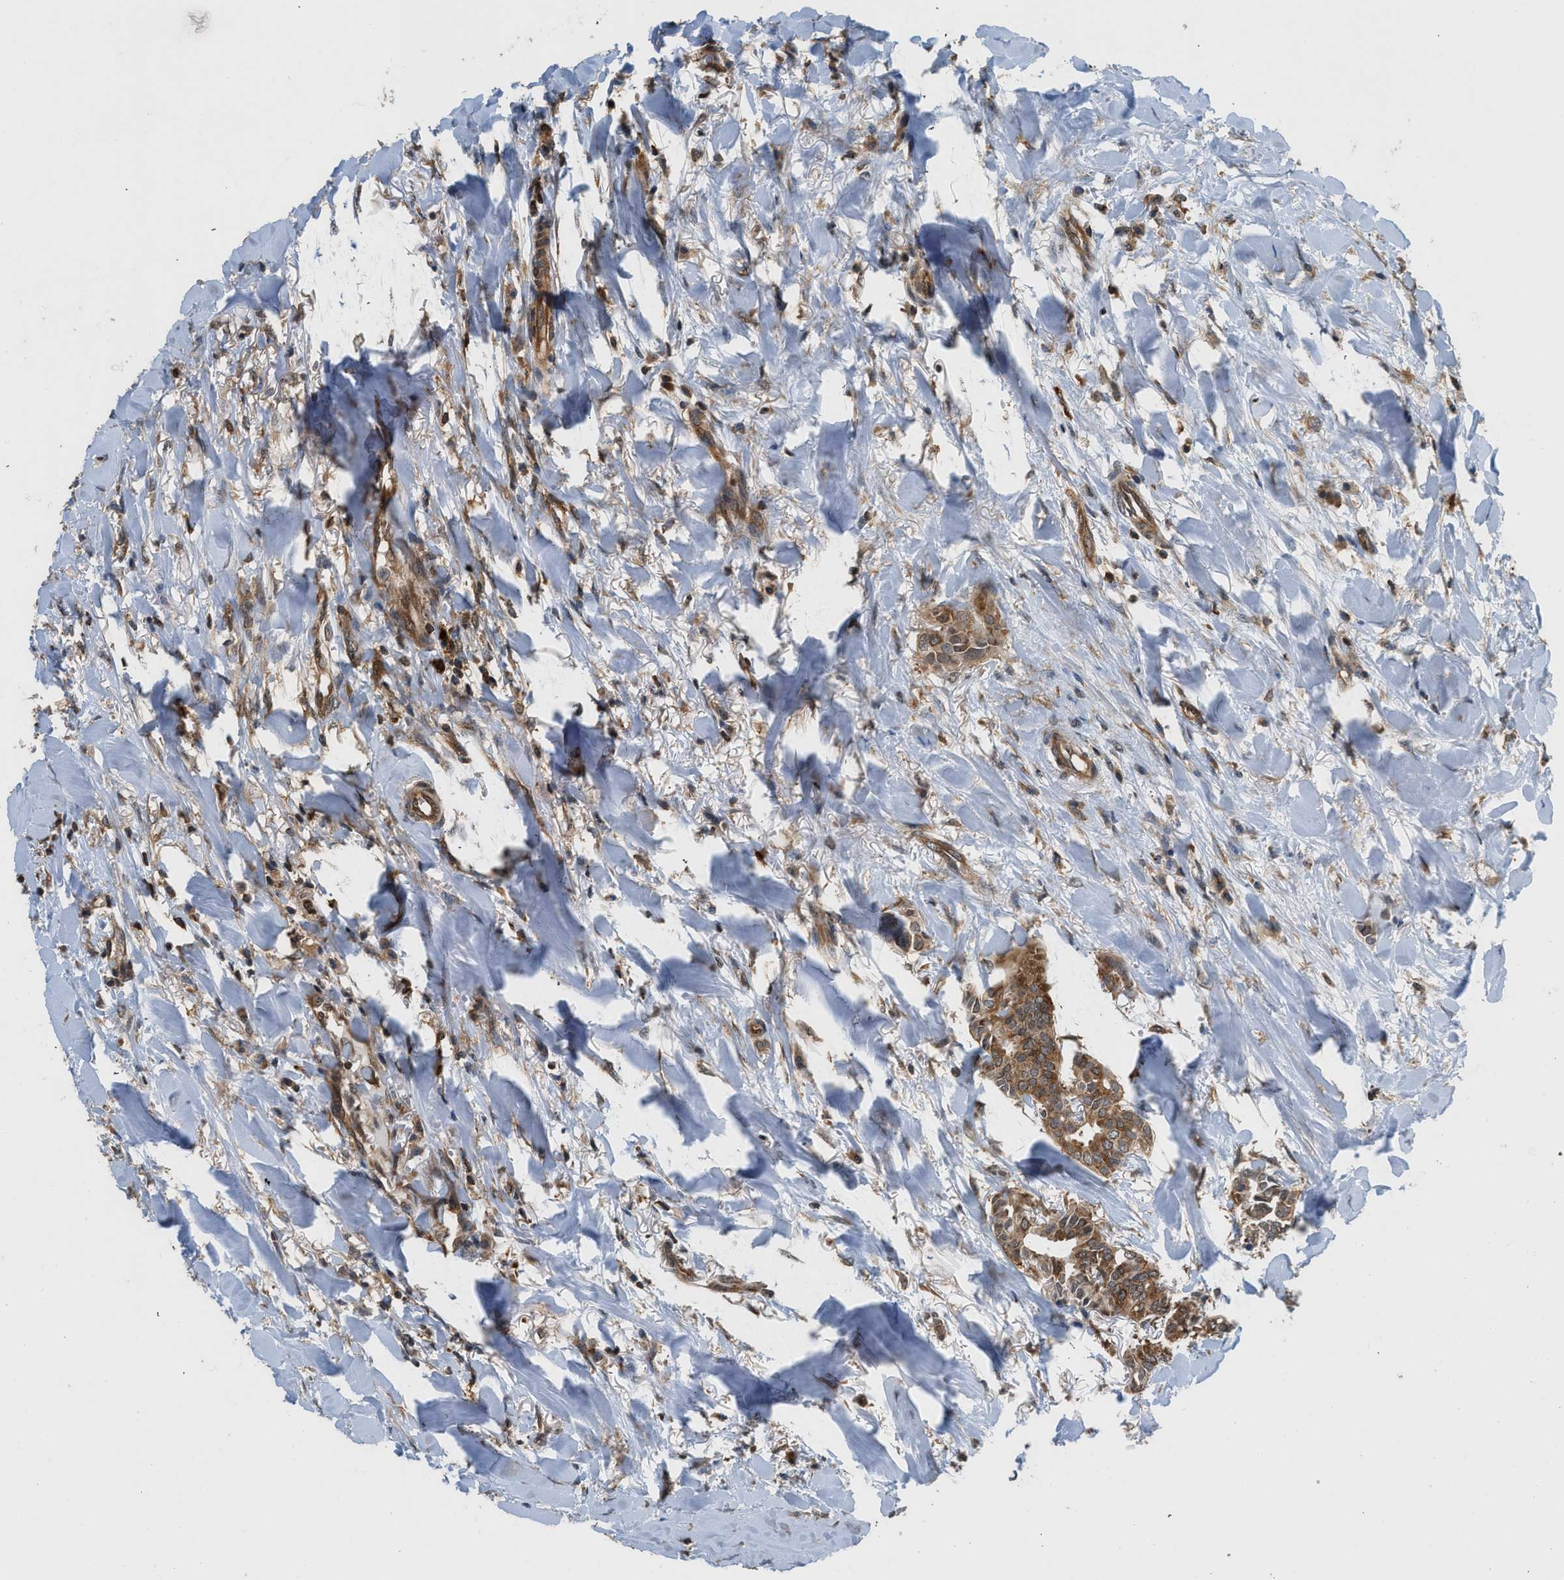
{"staining": {"intensity": "moderate", "quantity": ">75%", "location": "cytoplasmic/membranous"}, "tissue": "head and neck cancer", "cell_type": "Tumor cells", "image_type": "cancer", "snomed": [{"axis": "morphology", "description": "Adenocarcinoma, NOS"}, {"axis": "topography", "description": "Salivary gland"}, {"axis": "topography", "description": "Head-Neck"}], "caption": "Protein expression analysis of head and neck cancer (adenocarcinoma) demonstrates moderate cytoplasmic/membranous expression in about >75% of tumor cells.", "gene": "OXSR1", "patient": {"sex": "female", "age": 59}}